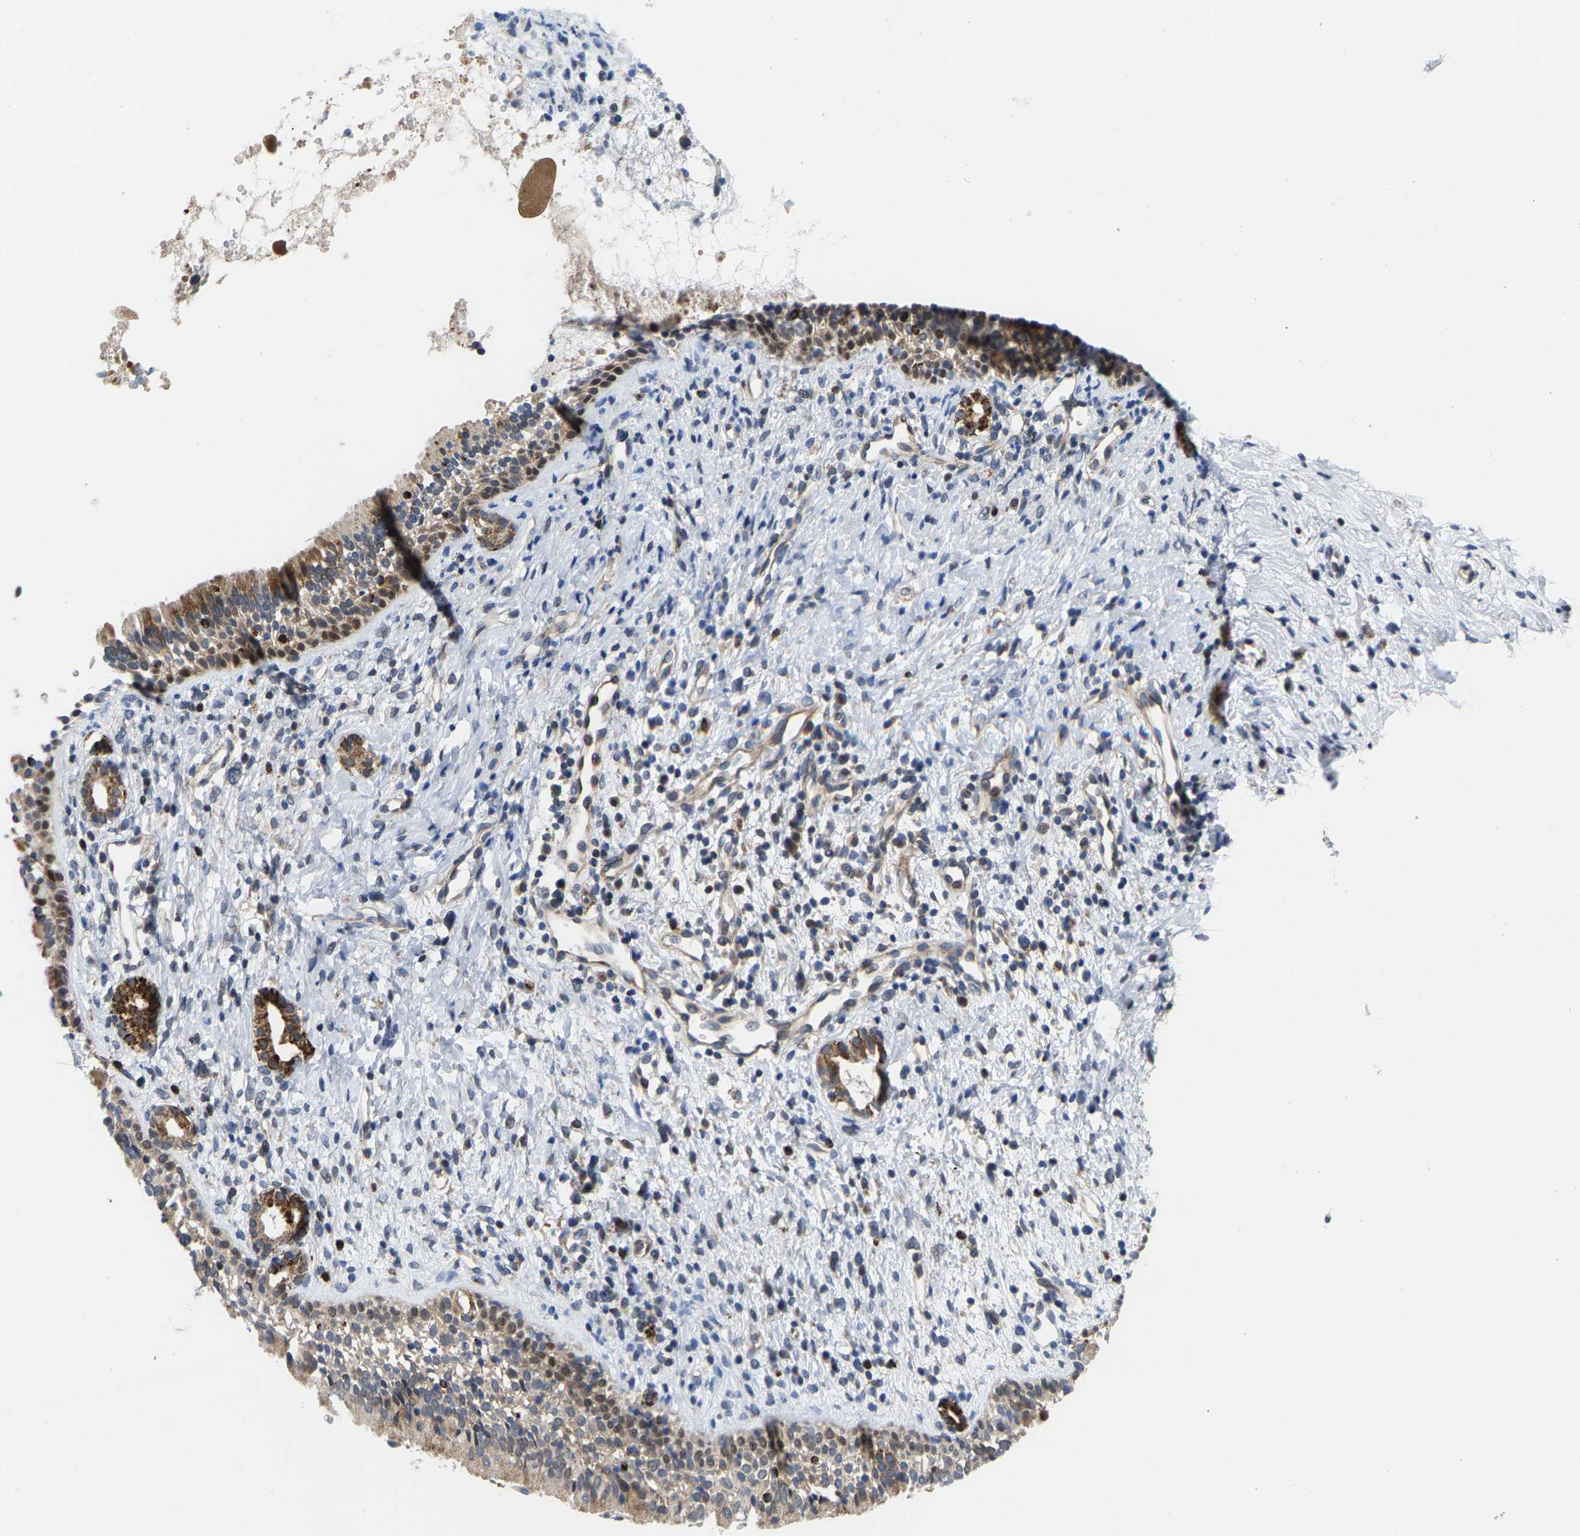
{"staining": {"intensity": "moderate", "quantity": ">75%", "location": "cytoplasmic/membranous,nuclear"}, "tissue": "nasopharynx", "cell_type": "Respiratory epithelial cells", "image_type": "normal", "snomed": [{"axis": "morphology", "description": "Normal tissue, NOS"}, {"axis": "topography", "description": "Nasopharynx"}], "caption": "This histopathology image shows IHC staining of unremarkable human nasopharynx, with medium moderate cytoplasmic/membranous,nuclear expression in about >75% of respiratory epithelial cells.", "gene": "TDRKH", "patient": {"sex": "male", "age": 22}}